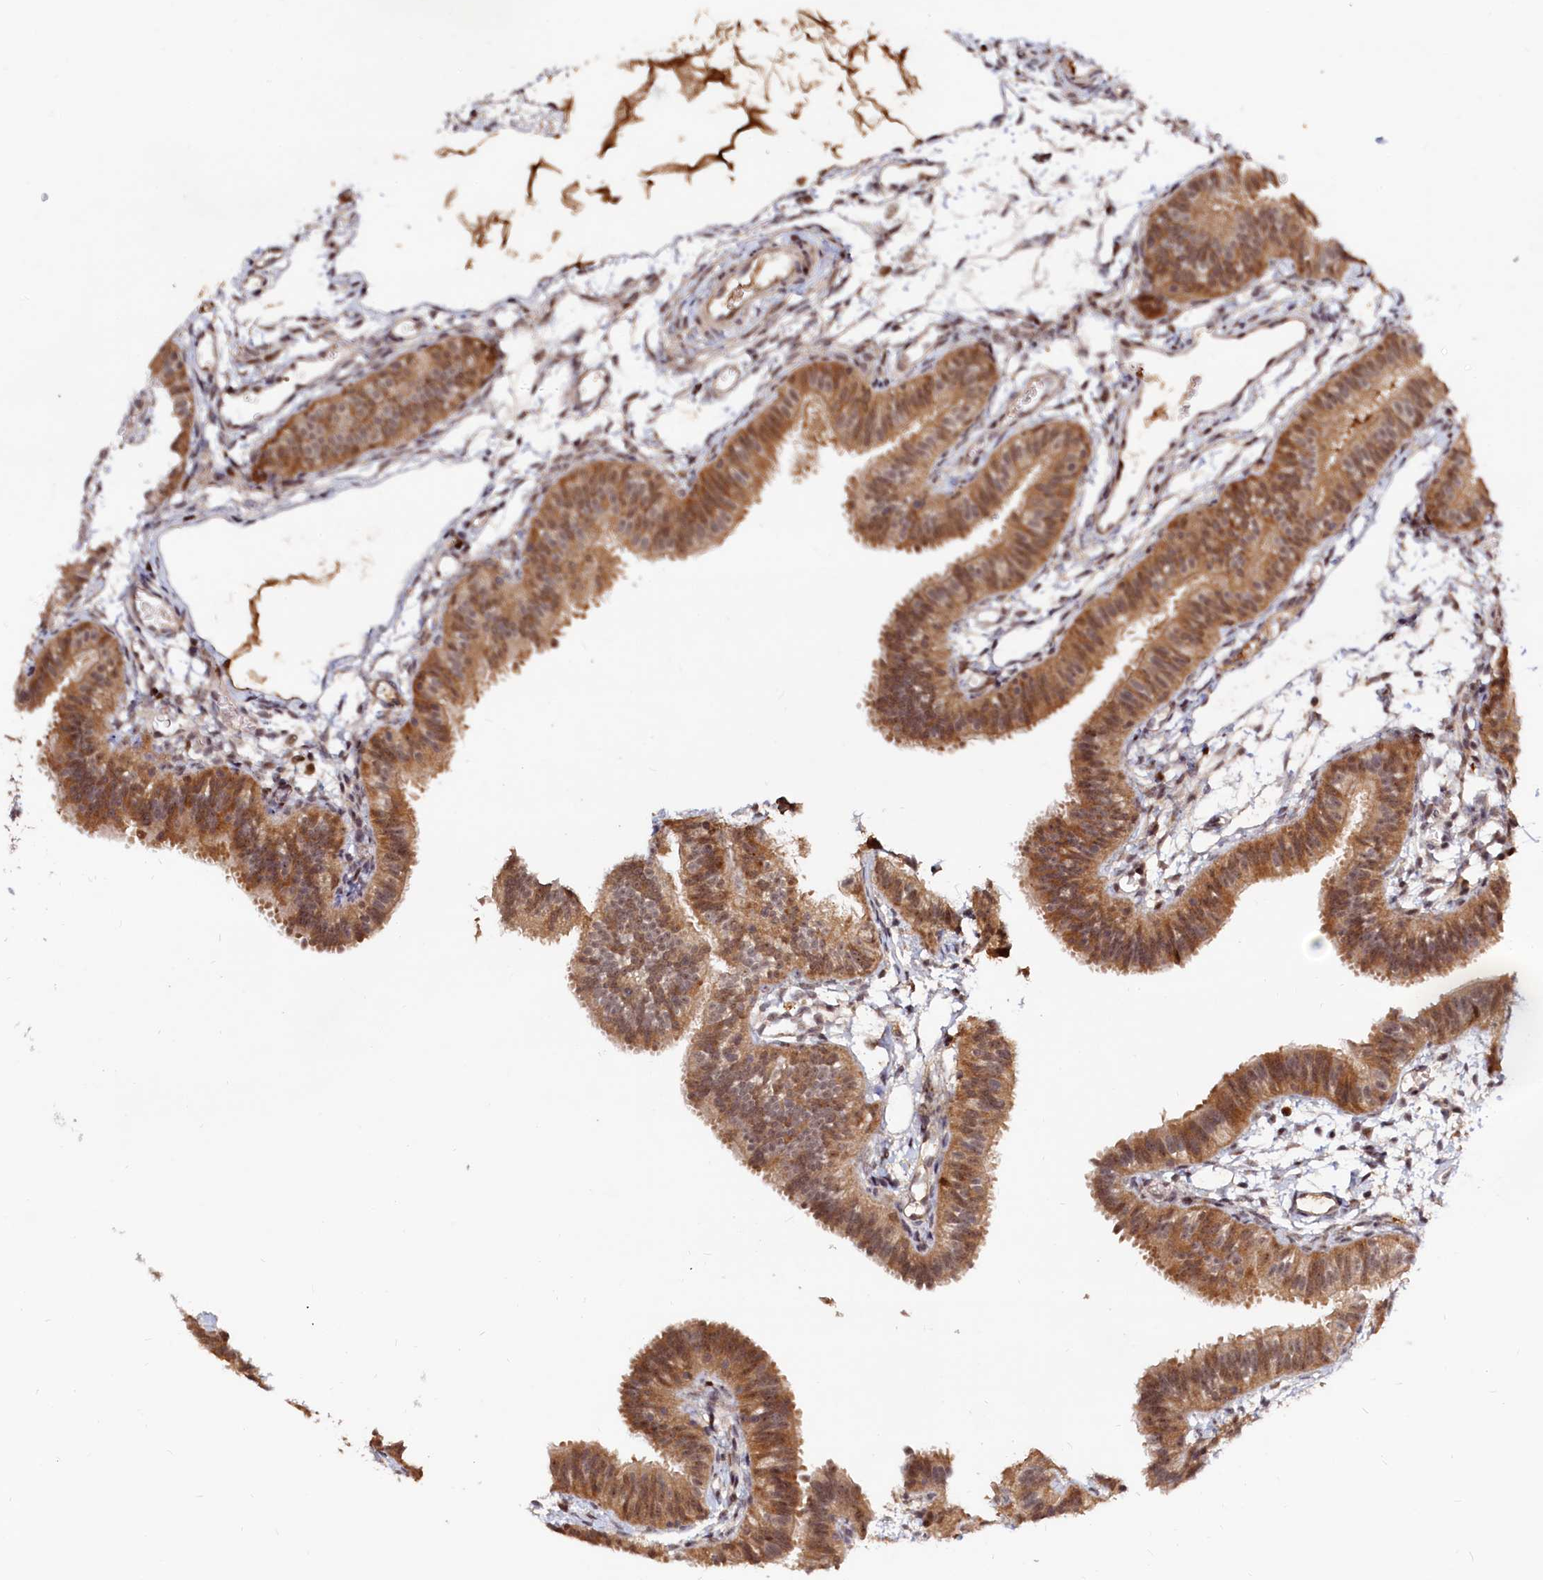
{"staining": {"intensity": "moderate", "quantity": ">75%", "location": "cytoplasmic/membranous,nuclear"}, "tissue": "fallopian tube", "cell_type": "Glandular cells", "image_type": "normal", "snomed": [{"axis": "morphology", "description": "Normal tissue, NOS"}, {"axis": "topography", "description": "Fallopian tube"}], "caption": "Immunohistochemical staining of unremarkable human fallopian tube displays moderate cytoplasmic/membranous,nuclear protein staining in approximately >75% of glandular cells.", "gene": "TRAPPC4", "patient": {"sex": "female", "age": 35}}